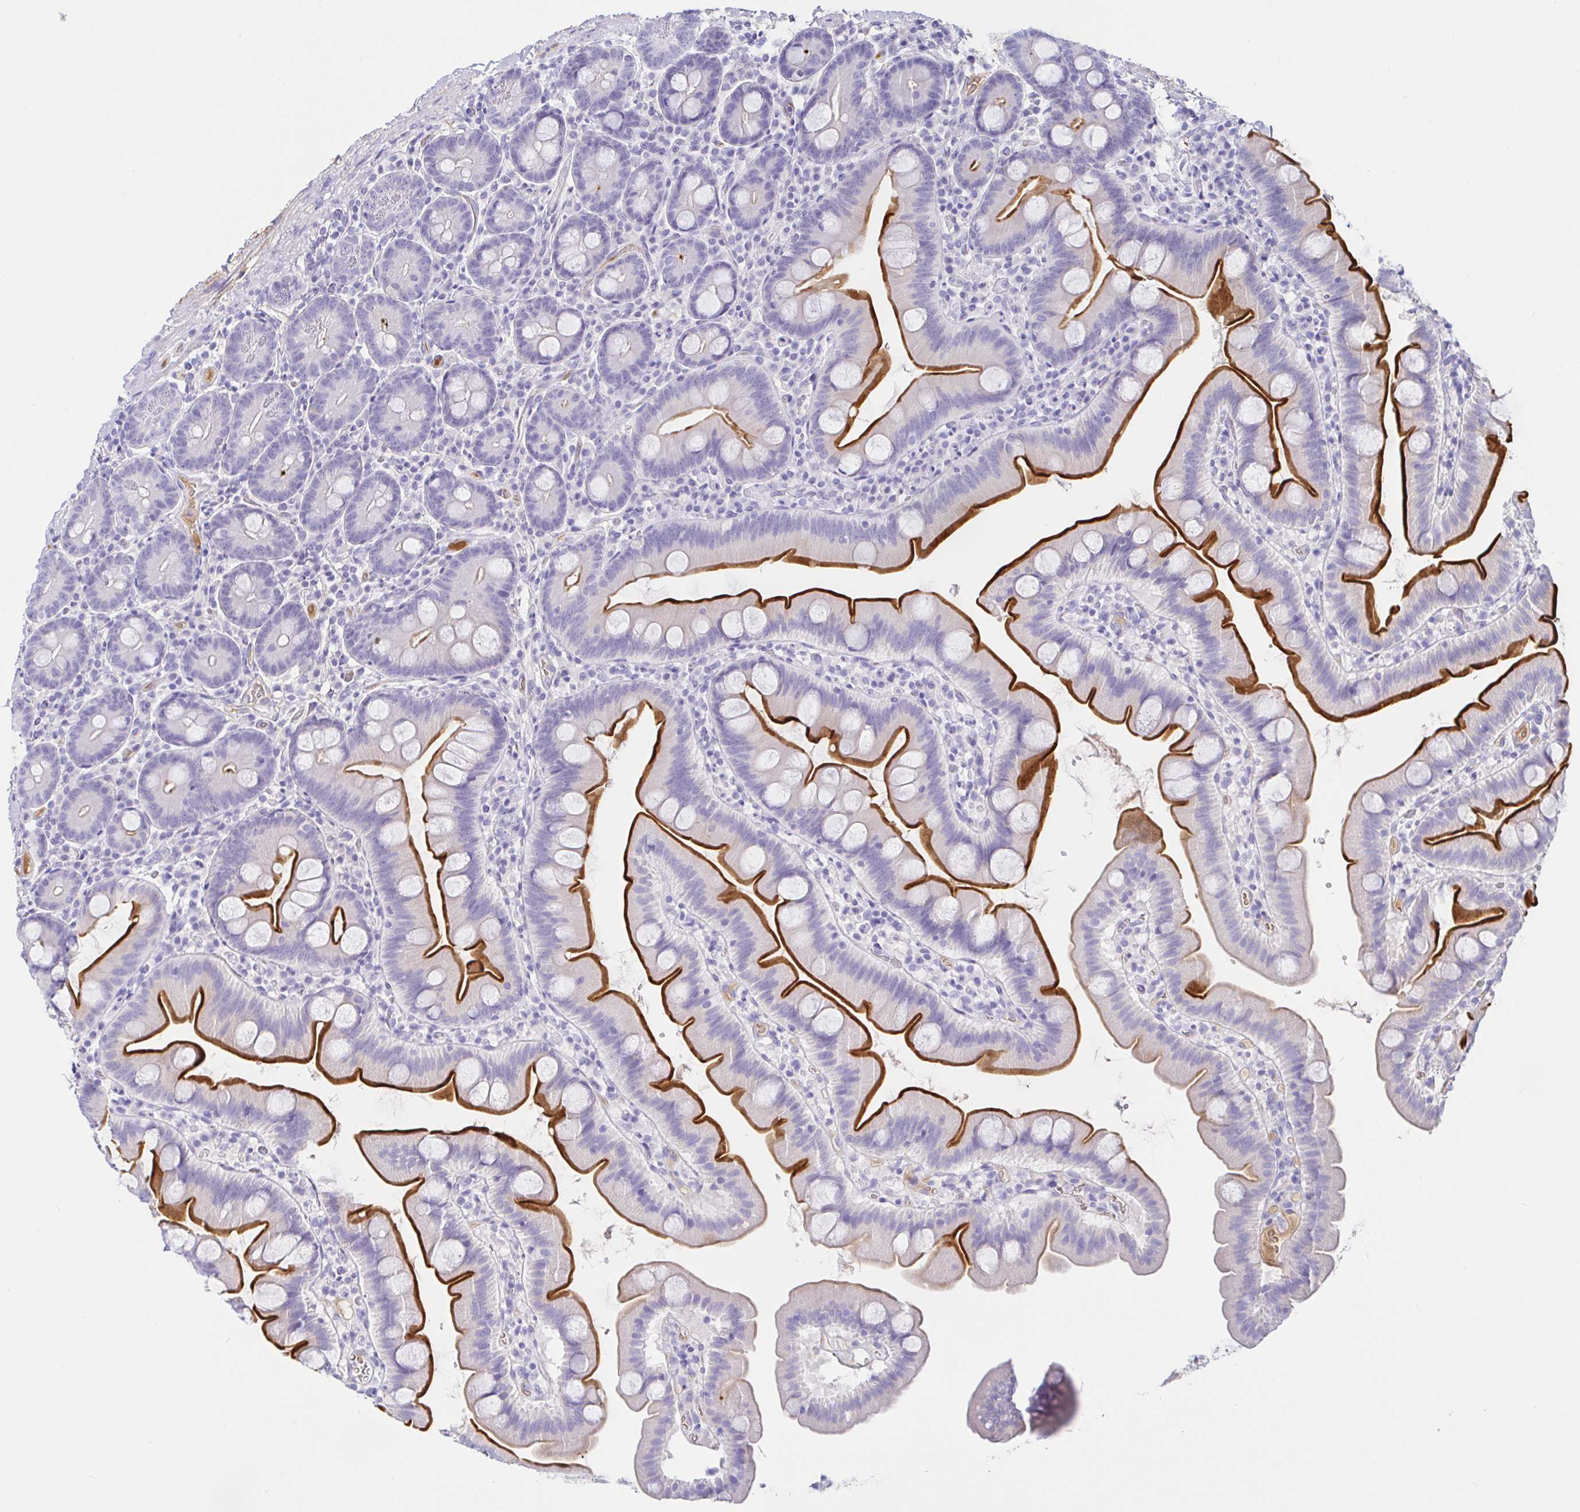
{"staining": {"intensity": "strong", "quantity": "25%-75%", "location": "cytoplasmic/membranous"}, "tissue": "small intestine", "cell_type": "Glandular cells", "image_type": "normal", "snomed": [{"axis": "morphology", "description": "Normal tissue, NOS"}, {"axis": "topography", "description": "Small intestine"}], "caption": "Brown immunohistochemical staining in unremarkable human small intestine exhibits strong cytoplasmic/membranous positivity in about 25%-75% of glandular cells. (DAB (3,3'-diaminobenzidine) IHC with brightfield microscopy, high magnification).", "gene": "SAA2", "patient": {"sex": "female", "age": 68}}